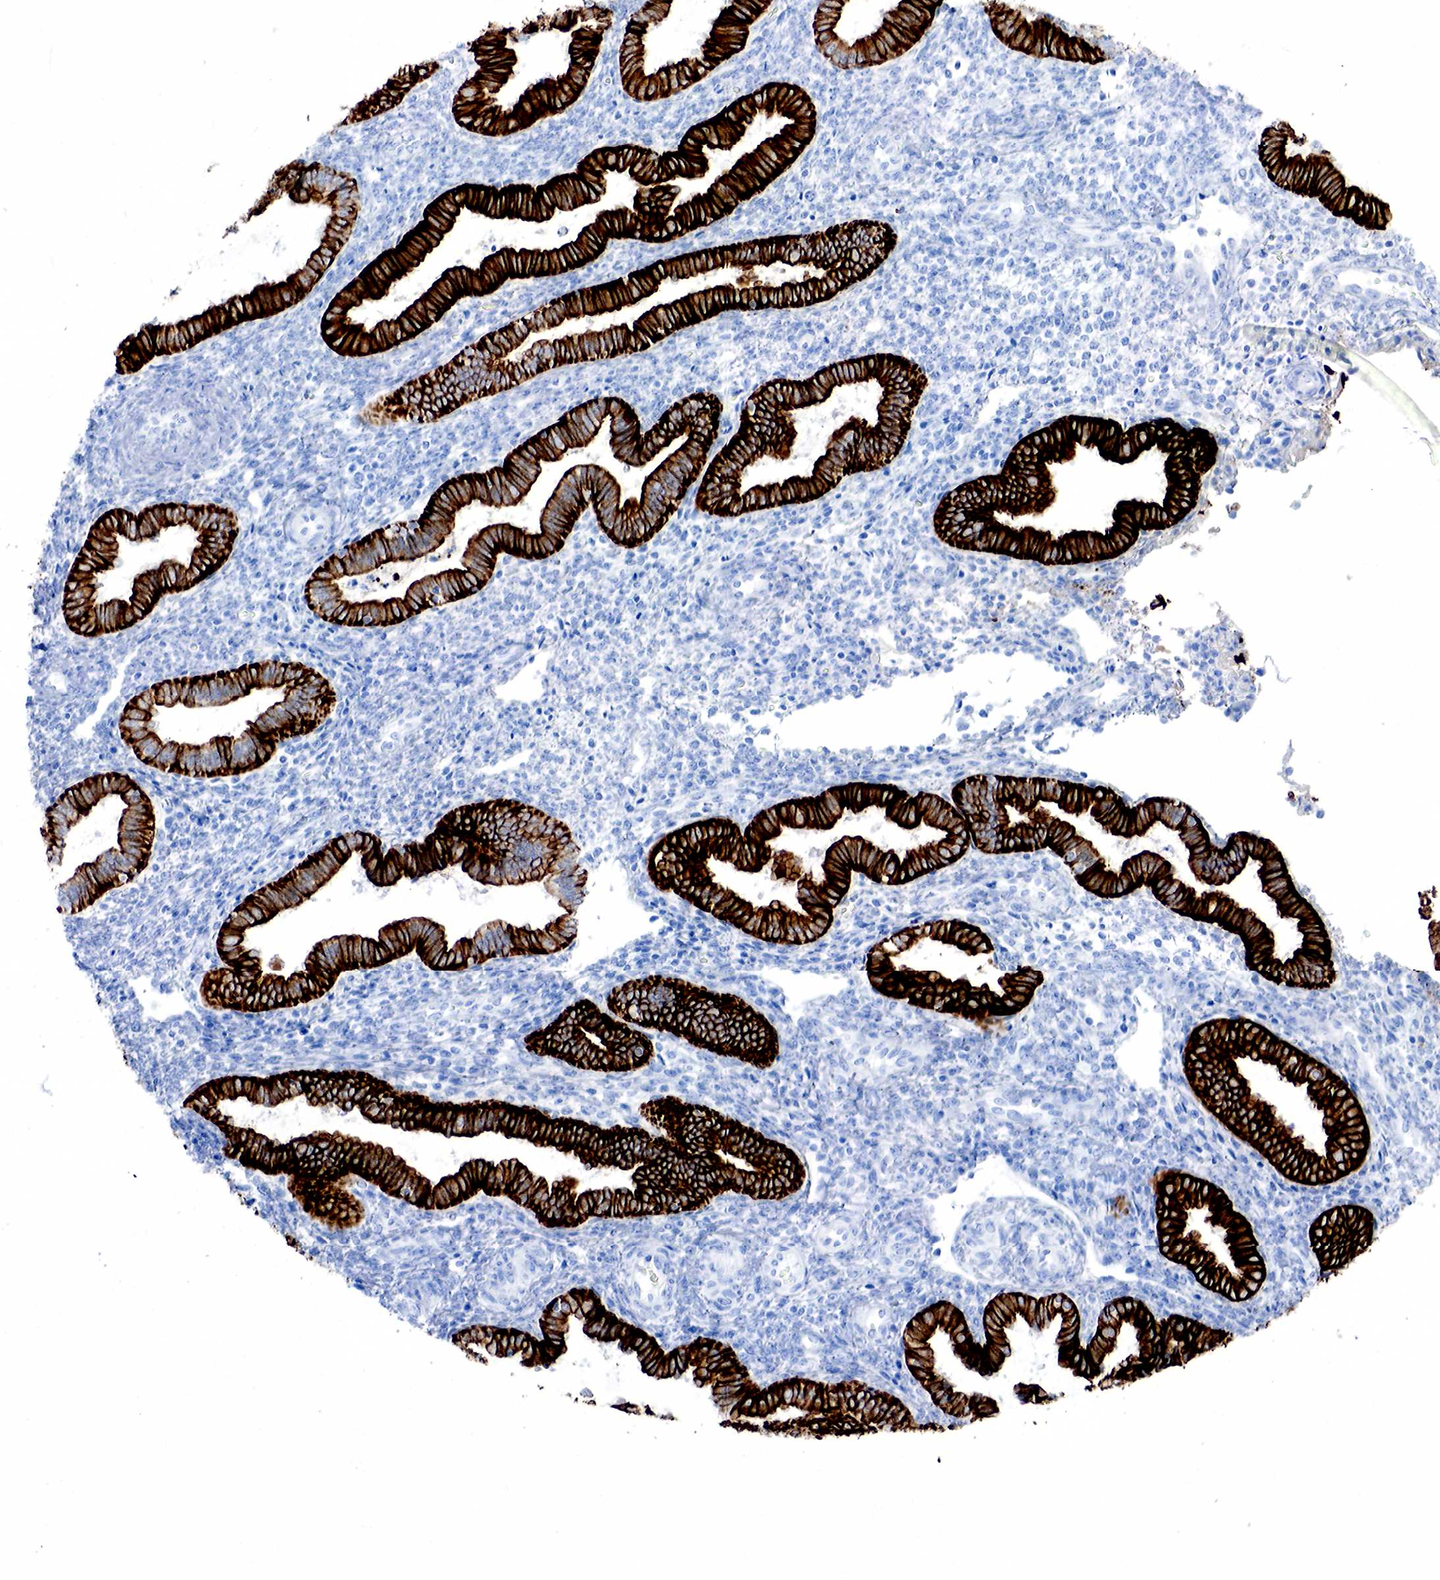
{"staining": {"intensity": "negative", "quantity": "none", "location": "none"}, "tissue": "endometrium", "cell_type": "Cells in endometrial stroma", "image_type": "normal", "snomed": [{"axis": "morphology", "description": "Normal tissue, NOS"}, {"axis": "topography", "description": "Endometrium"}], "caption": "Immunohistochemical staining of normal human endometrium reveals no significant expression in cells in endometrial stroma. (Brightfield microscopy of DAB (3,3'-diaminobenzidine) immunohistochemistry (IHC) at high magnification).", "gene": "KRT7", "patient": {"sex": "female", "age": 36}}